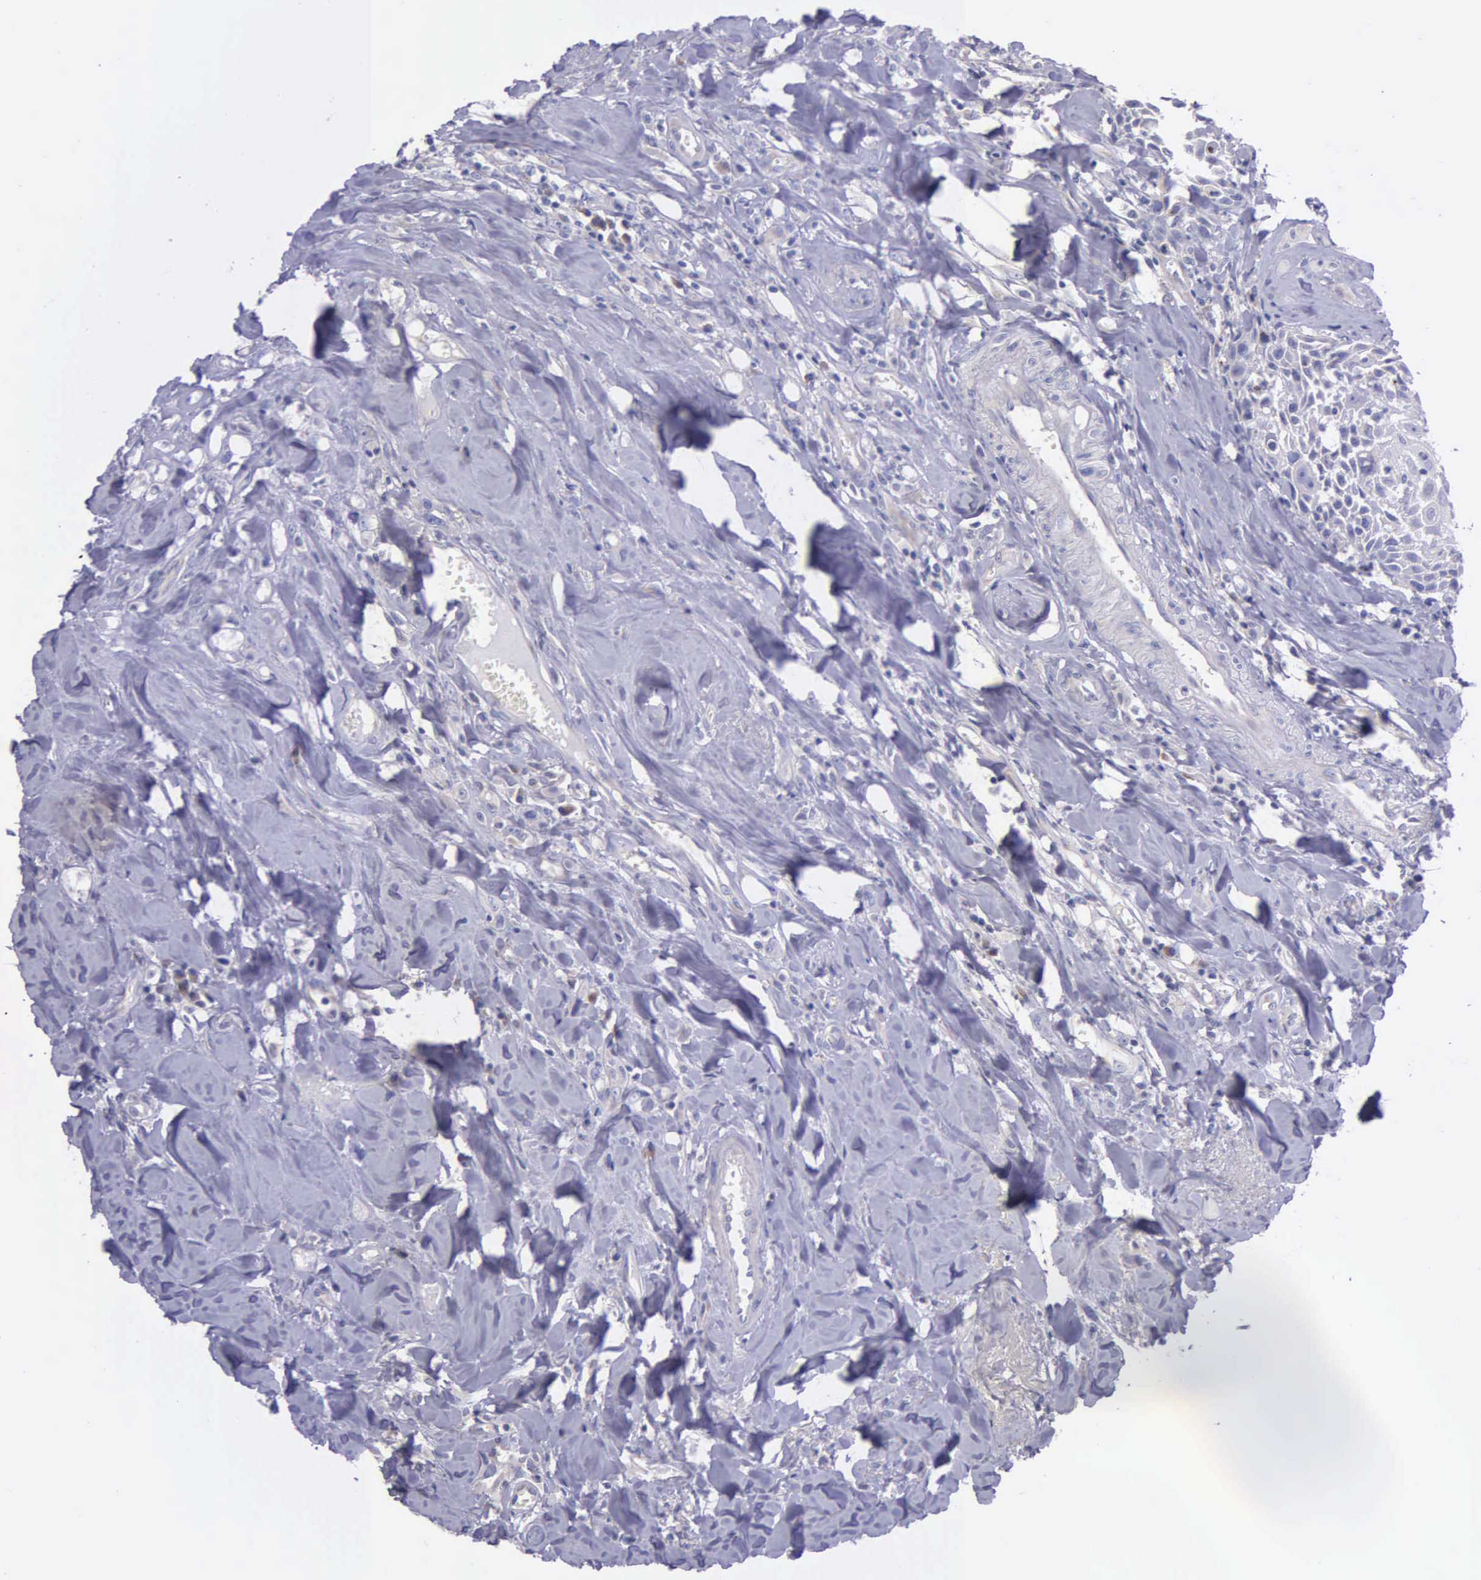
{"staining": {"intensity": "negative", "quantity": "none", "location": "none"}, "tissue": "head and neck cancer", "cell_type": "Tumor cells", "image_type": "cancer", "snomed": [{"axis": "morphology", "description": "Squamous cell carcinoma, NOS"}, {"axis": "topography", "description": "Oral tissue"}, {"axis": "topography", "description": "Head-Neck"}], "caption": "Immunohistochemistry (IHC) image of neoplastic tissue: head and neck squamous cell carcinoma stained with DAB displays no significant protein expression in tumor cells.", "gene": "MIA2", "patient": {"sex": "female", "age": 82}}